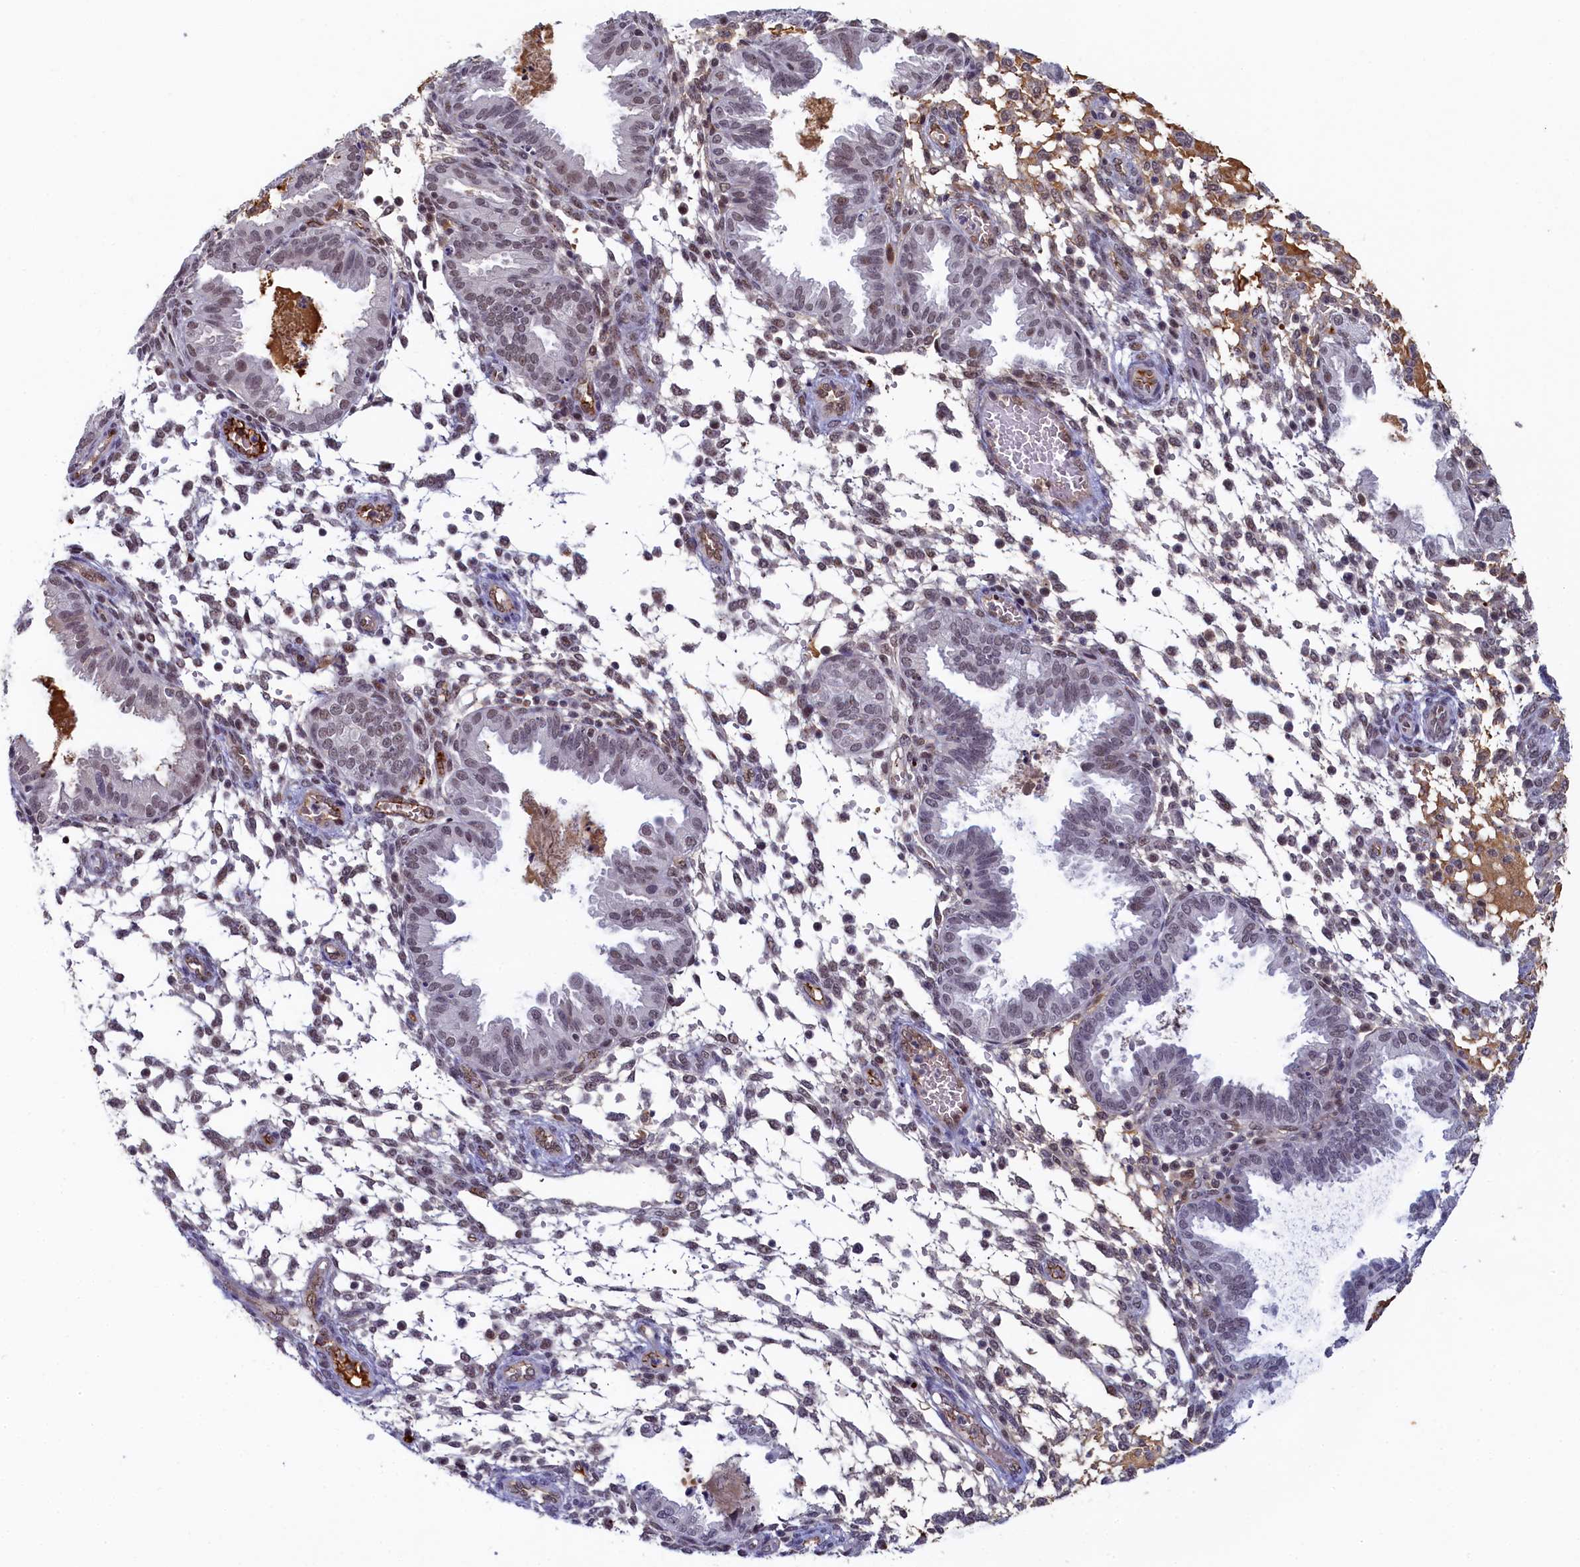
{"staining": {"intensity": "weak", "quantity": "25%-75%", "location": "nuclear"}, "tissue": "endometrium", "cell_type": "Cells in endometrial stroma", "image_type": "normal", "snomed": [{"axis": "morphology", "description": "Normal tissue, NOS"}, {"axis": "topography", "description": "Endometrium"}], "caption": "Brown immunohistochemical staining in unremarkable endometrium displays weak nuclear expression in approximately 25%-75% of cells in endometrial stroma. Immunohistochemistry stains the protein in brown and the nuclei are stained blue.", "gene": "INTS14", "patient": {"sex": "female", "age": 33}}